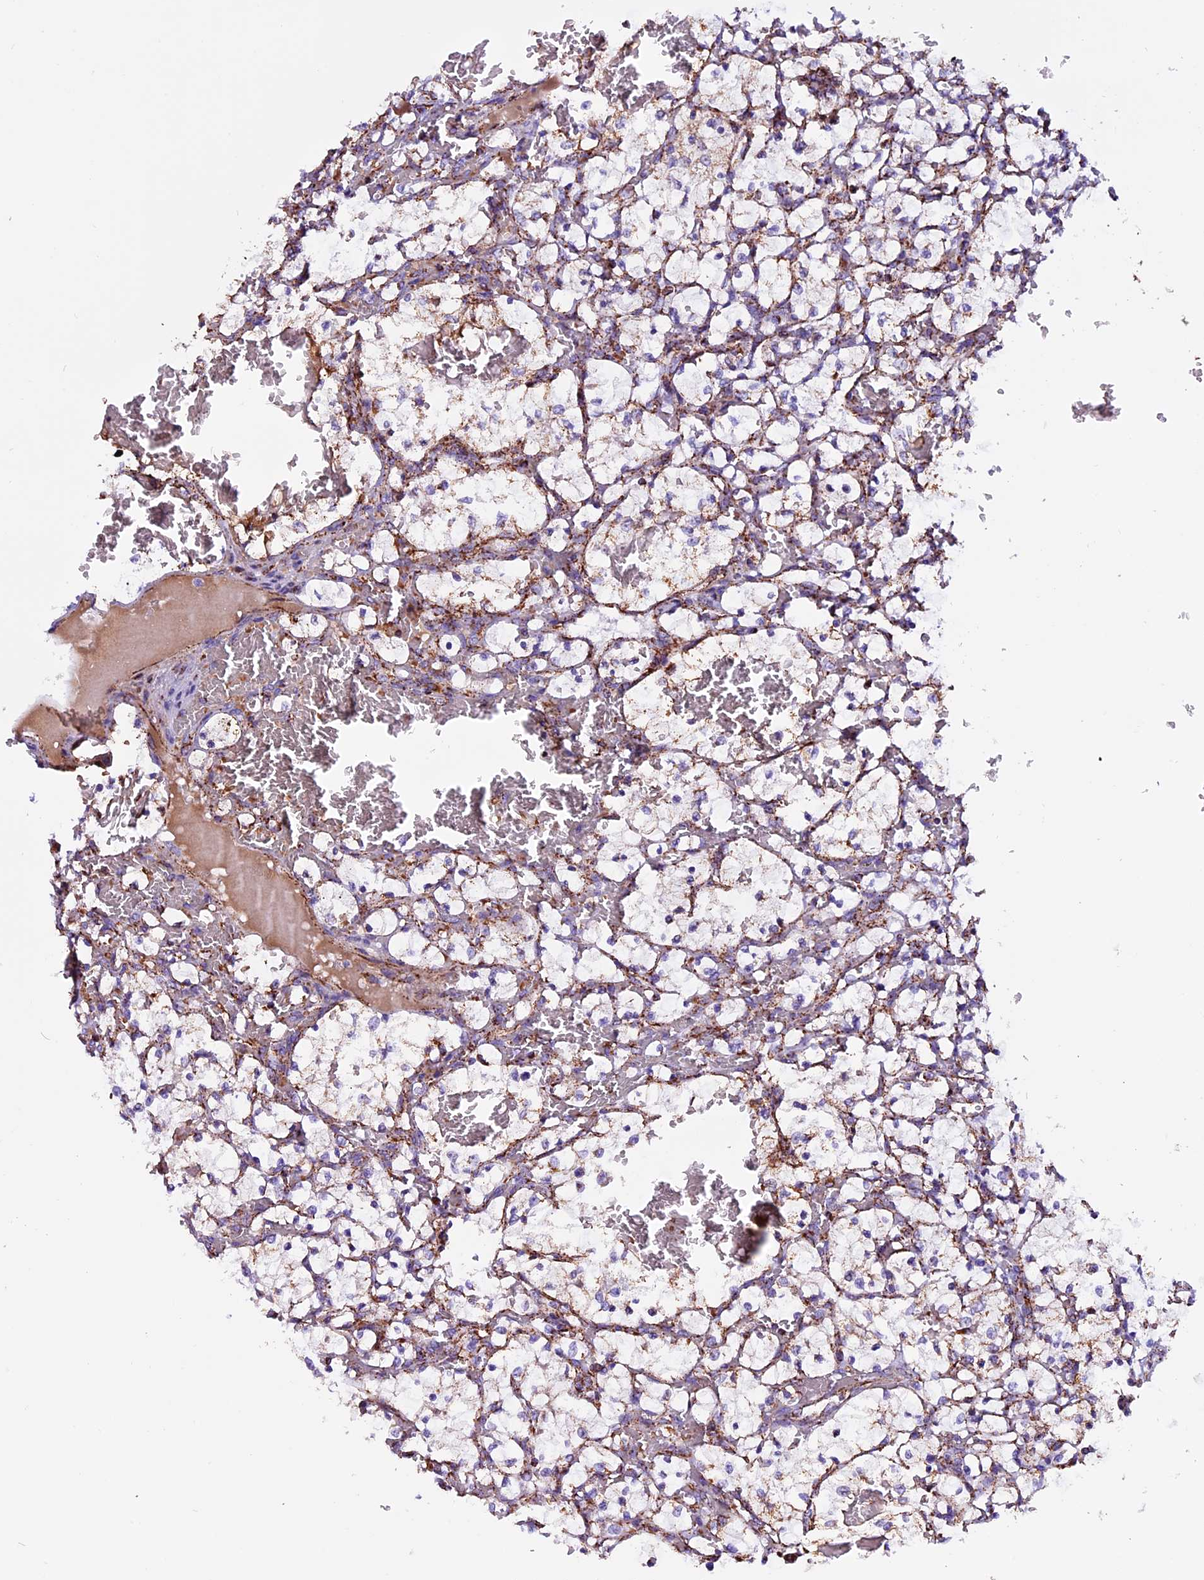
{"staining": {"intensity": "weak", "quantity": "<25%", "location": "cytoplasmic/membranous"}, "tissue": "renal cancer", "cell_type": "Tumor cells", "image_type": "cancer", "snomed": [{"axis": "morphology", "description": "Adenocarcinoma, NOS"}, {"axis": "topography", "description": "Kidney"}], "caption": "DAB immunohistochemical staining of renal cancer (adenocarcinoma) shows no significant positivity in tumor cells.", "gene": "CX3CL1", "patient": {"sex": "female", "age": 69}}